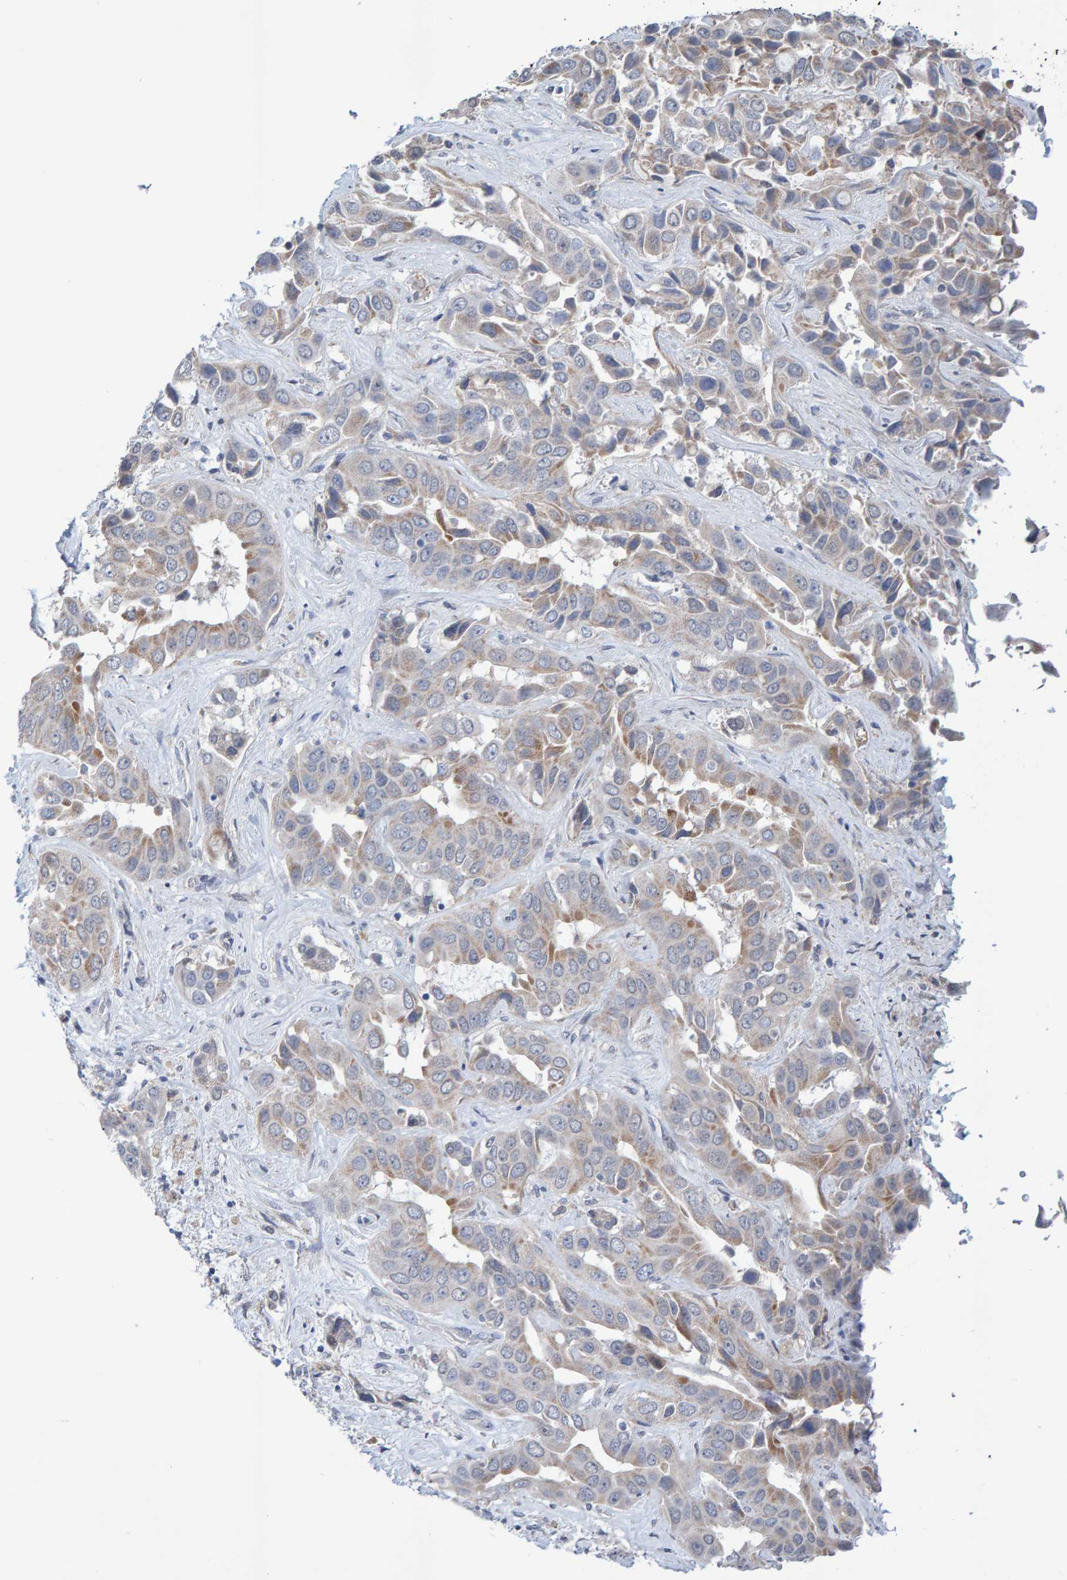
{"staining": {"intensity": "moderate", "quantity": "<25%", "location": "cytoplasmic/membranous"}, "tissue": "liver cancer", "cell_type": "Tumor cells", "image_type": "cancer", "snomed": [{"axis": "morphology", "description": "Cholangiocarcinoma"}, {"axis": "topography", "description": "Liver"}], "caption": "Liver cancer stained for a protein (brown) displays moderate cytoplasmic/membranous positive staining in approximately <25% of tumor cells.", "gene": "USP43", "patient": {"sex": "female", "age": 52}}